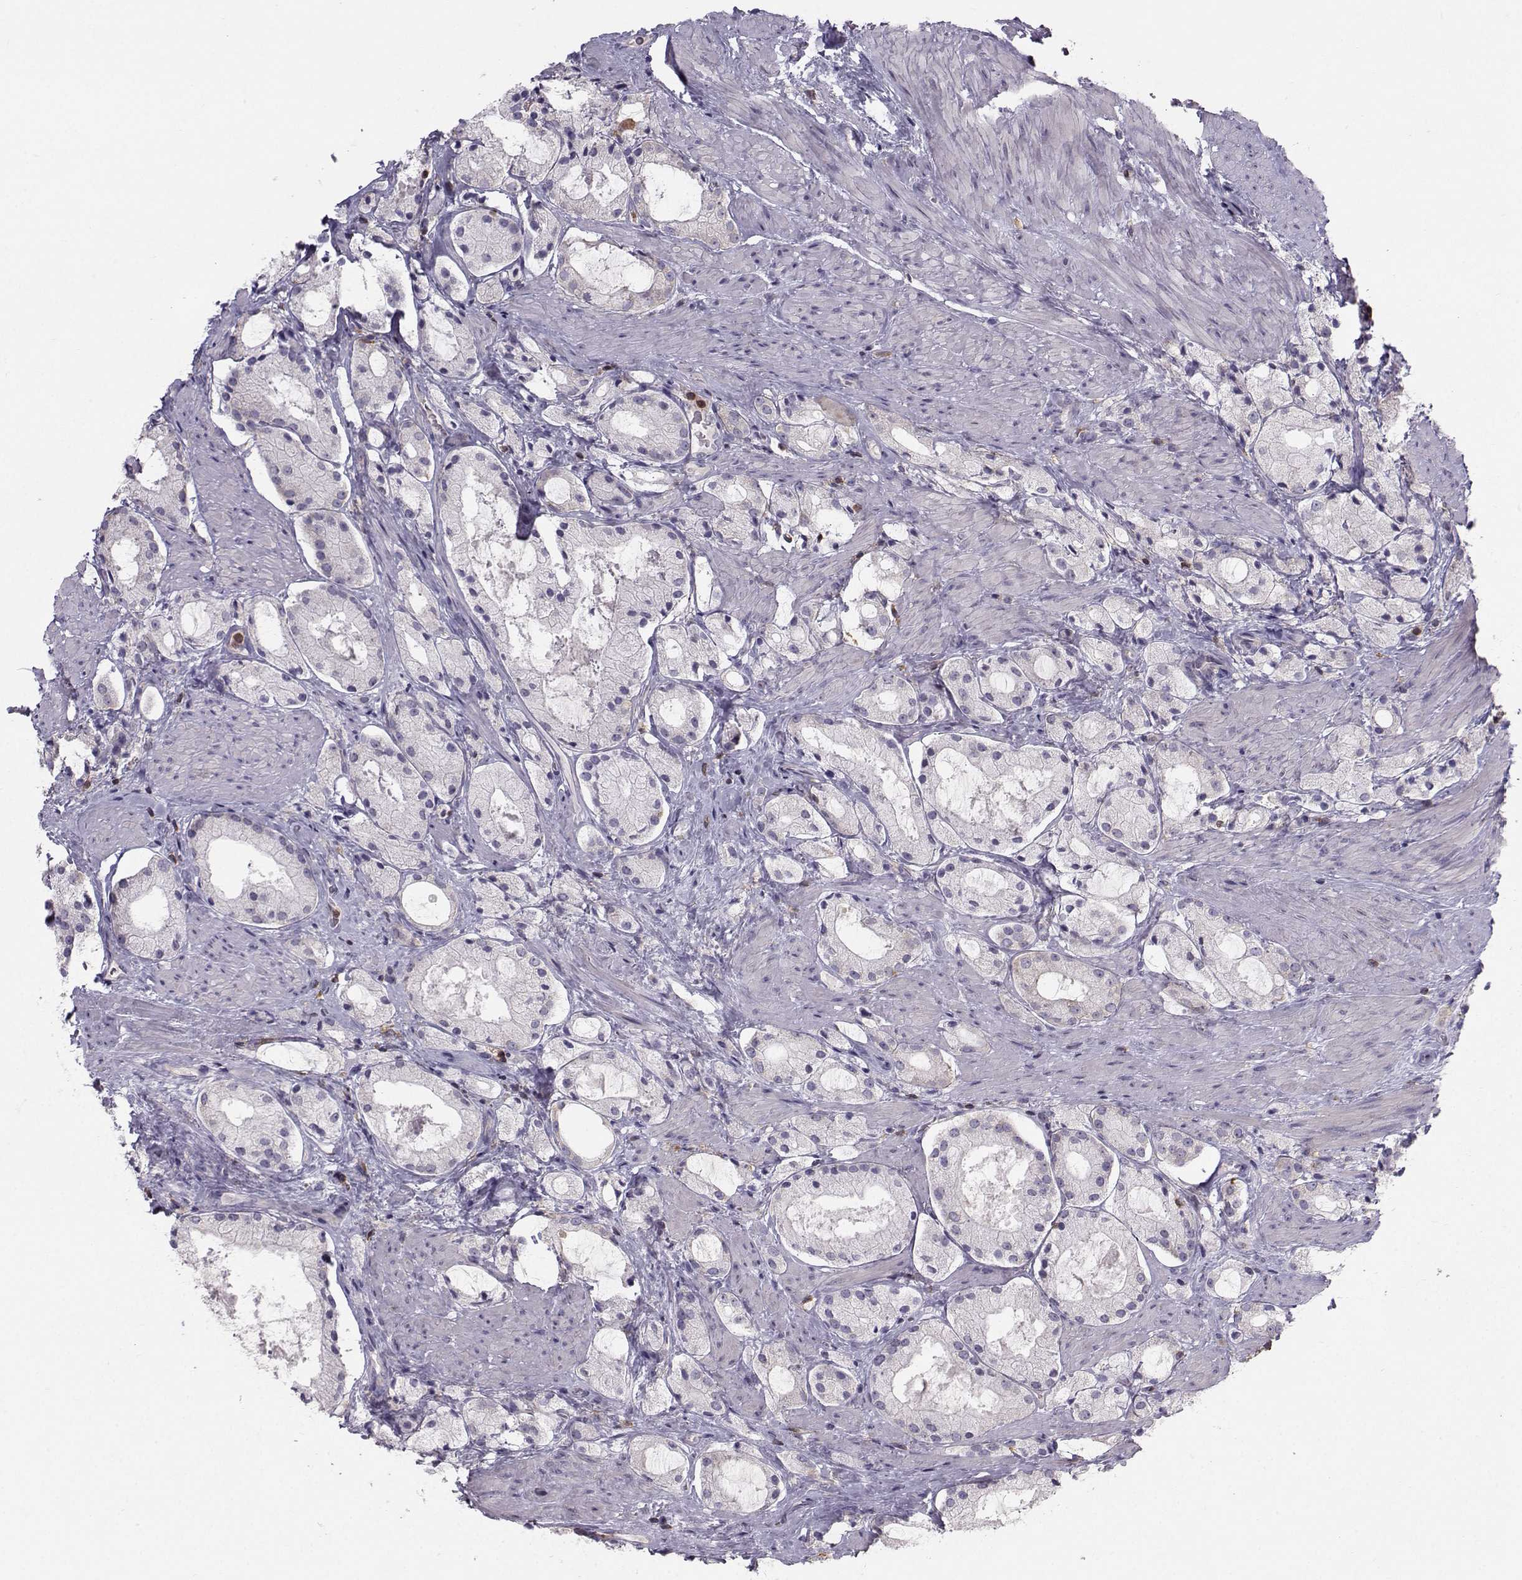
{"staining": {"intensity": "negative", "quantity": "none", "location": "none"}, "tissue": "prostate cancer", "cell_type": "Tumor cells", "image_type": "cancer", "snomed": [{"axis": "morphology", "description": "Adenocarcinoma, NOS"}, {"axis": "morphology", "description": "Adenocarcinoma, High grade"}, {"axis": "topography", "description": "Prostate"}], "caption": "Prostate cancer was stained to show a protein in brown. There is no significant expression in tumor cells. (DAB (3,3'-diaminobenzidine) immunohistochemistry (IHC) visualized using brightfield microscopy, high magnification).", "gene": "ZBTB32", "patient": {"sex": "male", "age": 64}}